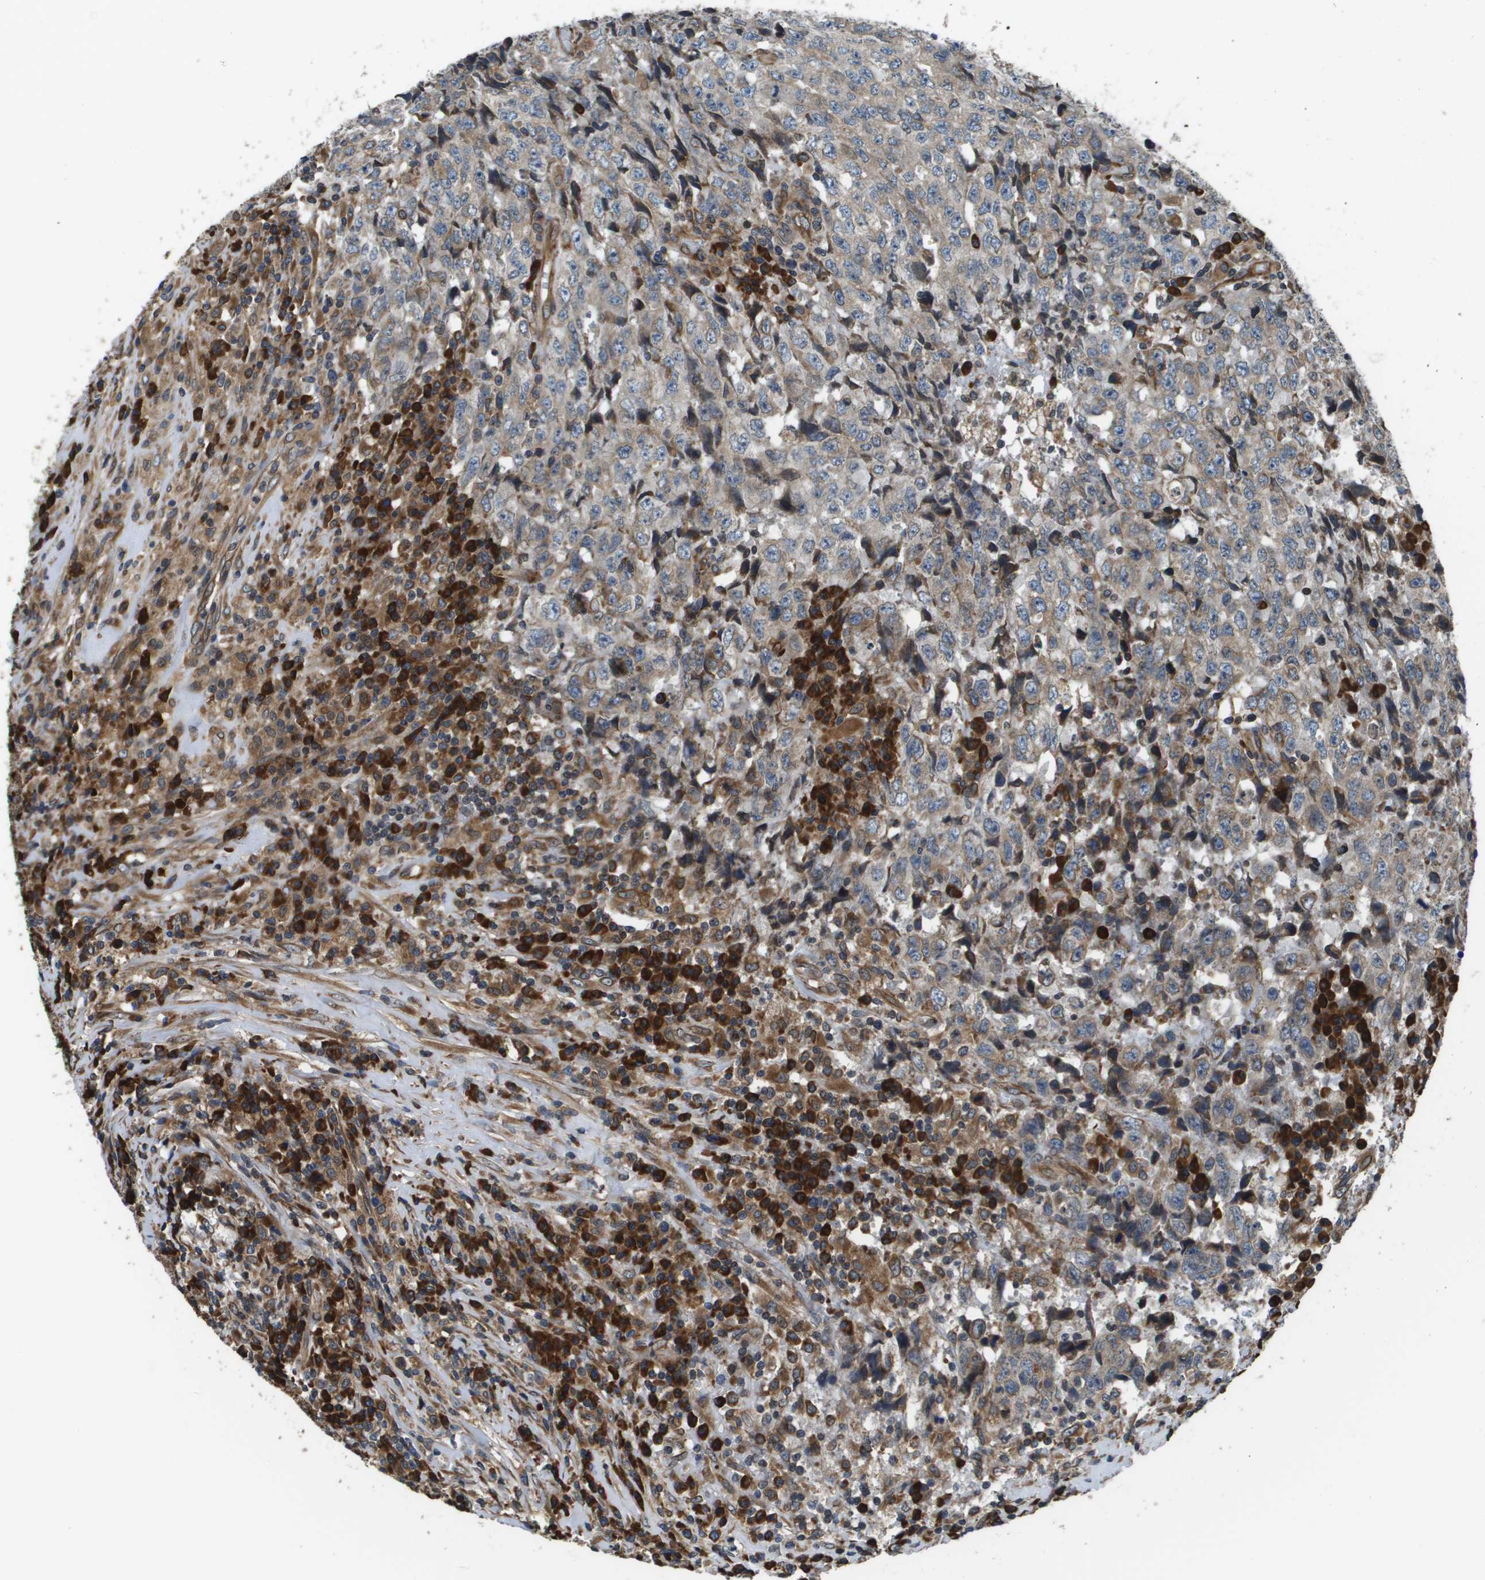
{"staining": {"intensity": "weak", "quantity": "25%-75%", "location": "cytoplasmic/membranous"}, "tissue": "testis cancer", "cell_type": "Tumor cells", "image_type": "cancer", "snomed": [{"axis": "morphology", "description": "Necrosis, NOS"}, {"axis": "morphology", "description": "Carcinoma, Embryonal, NOS"}, {"axis": "topography", "description": "Testis"}], "caption": "Immunohistochemistry (IHC) image of testis cancer (embryonal carcinoma) stained for a protein (brown), which demonstrates low levels of weak cytoplasmic/membranous positivity in approximately 25%-75% of tumor cells.", "gene": "SEC62", "patient": {"sex": "male", "age": 19}}